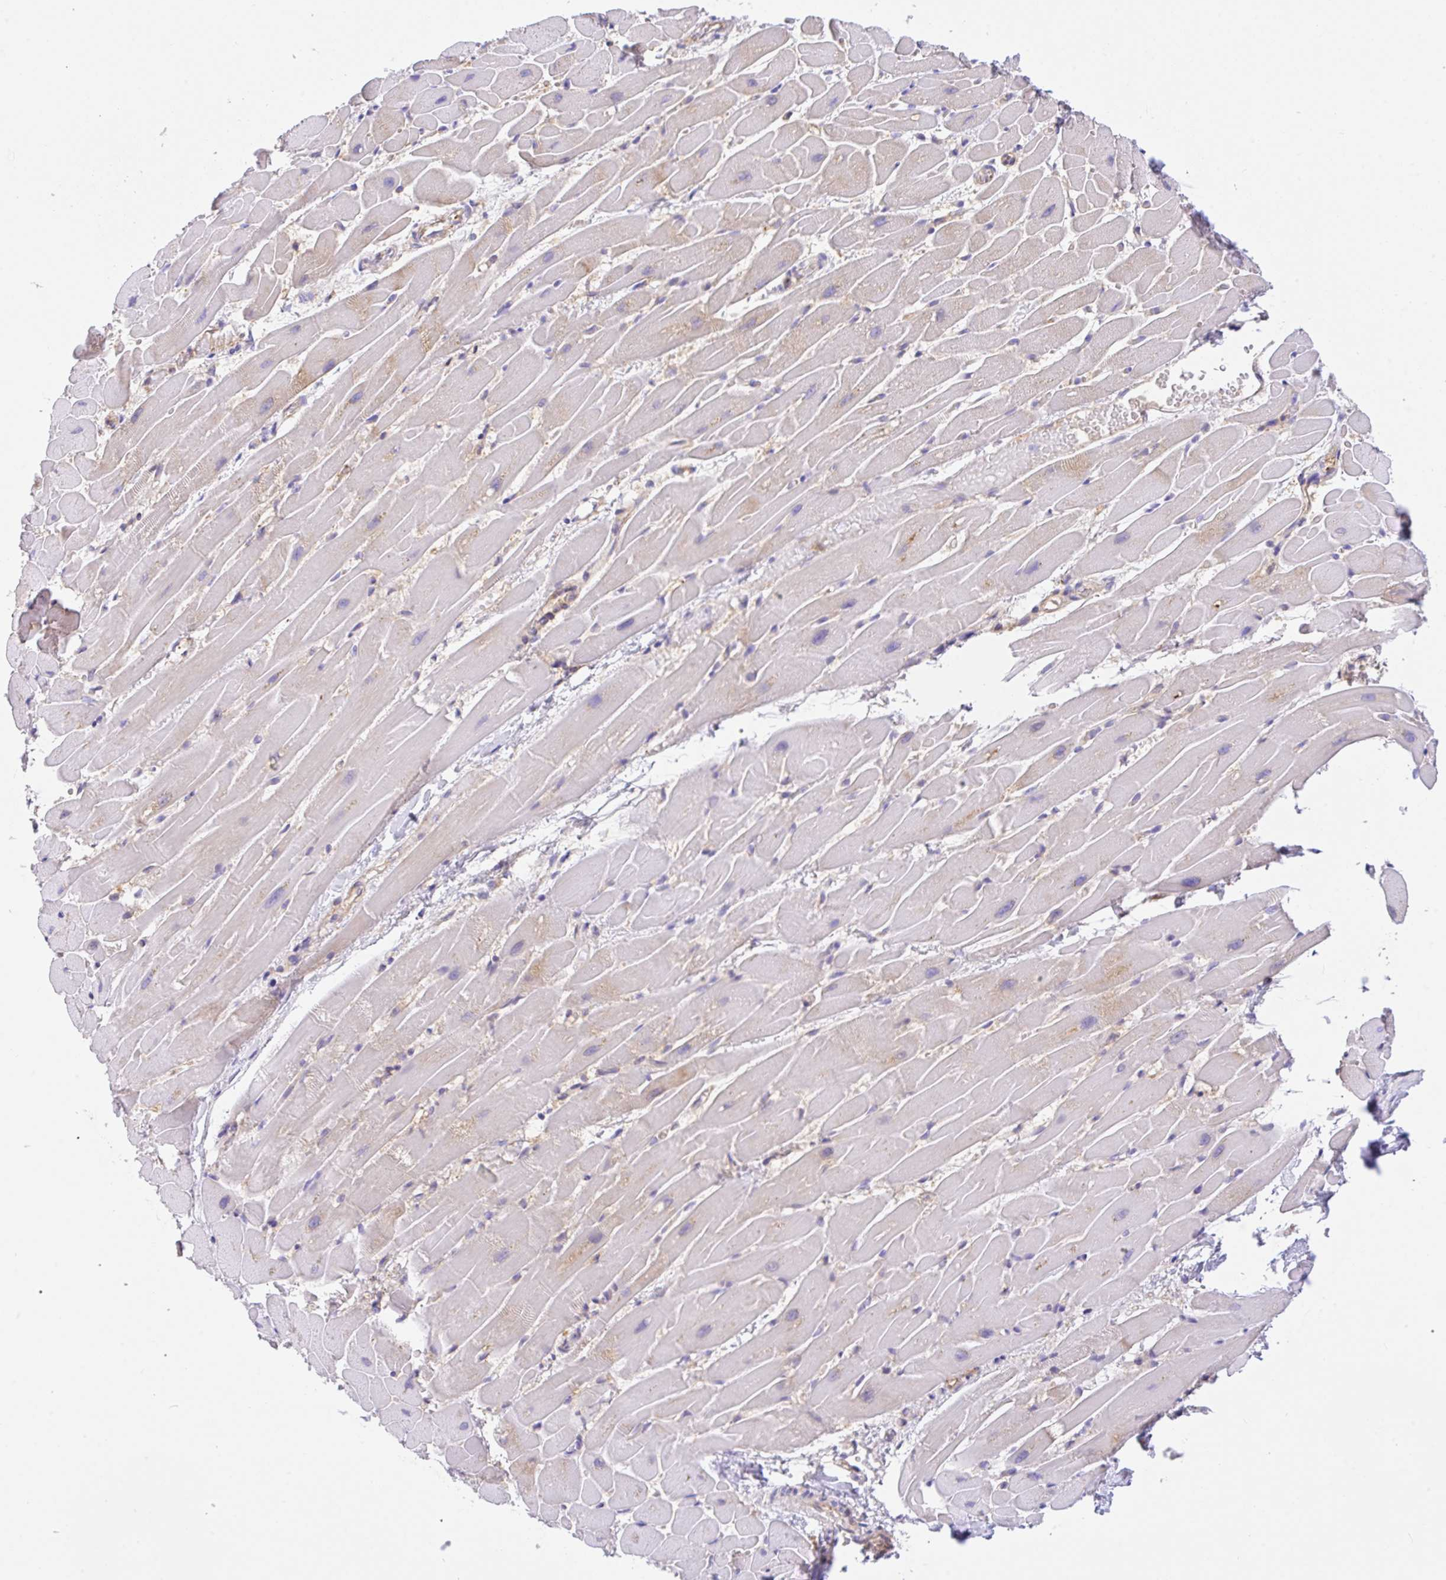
{"staining": {"intensity": "weak", "quantity": "<25%", "location": "cytoplasmic/membranous"}, "tissue": "heart muscle", "cell_type": "Cardiomyocytes", "image_type": "normal", "snomed": [{"axis": "morphology", "description": "Normal tissue, NOS"}, {"axis": "topography", "description": "Heart"}], "caption": "This is an IHC image of benign human heart muscle. There is no positivity in cardiomyocytes.", "gene": "GFPT2", "patient": {"sex": "male", "age": 37}}